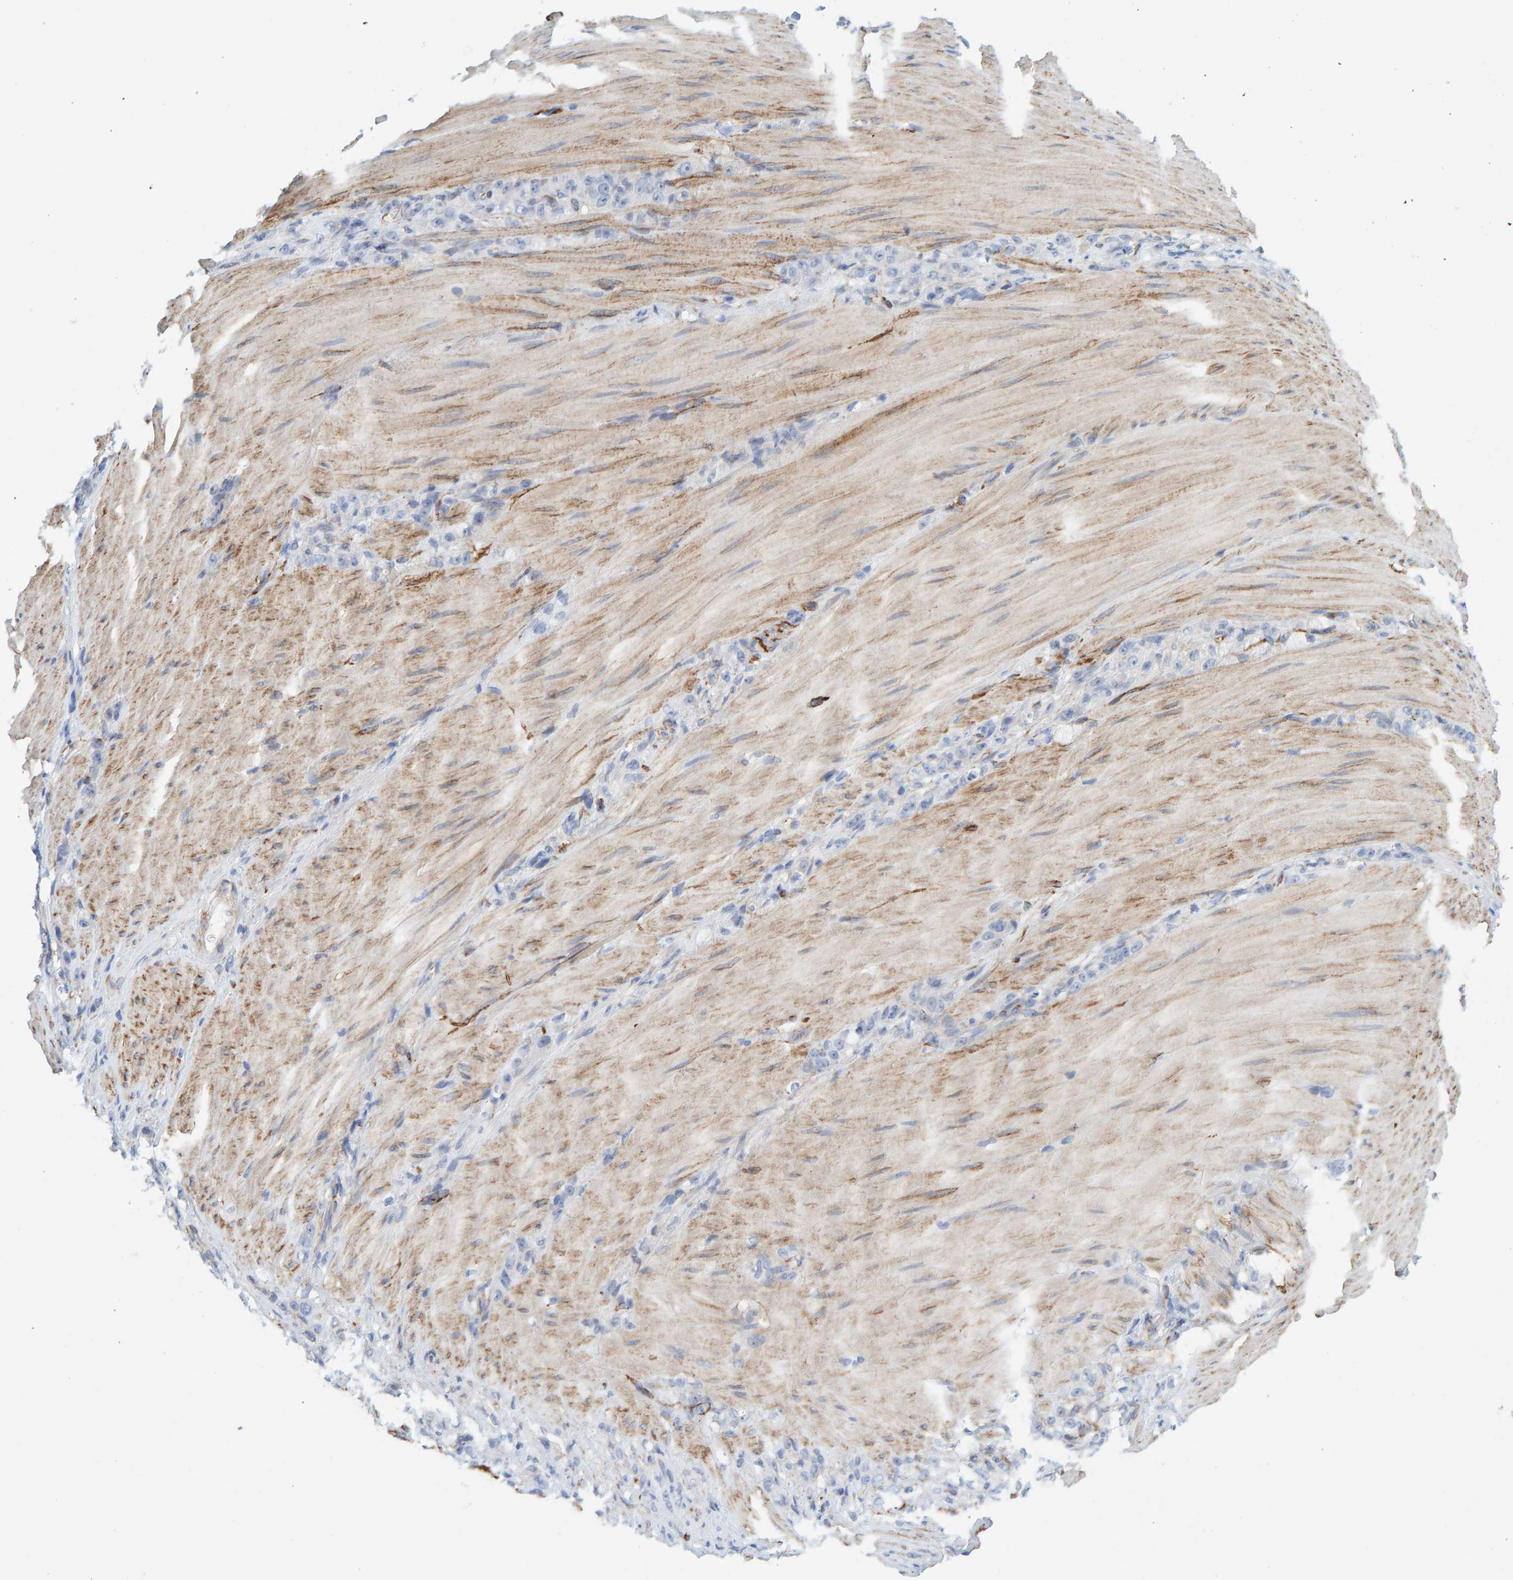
{"staining": {"intensity": "negative", "quantity": "none", "location": "none"}, "tissue": "stomach cancer", "cell_type": "Tumor cells", "image_type": "cancer", "snomed": [{"axis": "morphology", "description": "Normal tissue, NOS"}, {"axis": "morphology", "description": "Adenocarcinoma, NOS"}, {"axis": "topography", "description": "Stomach"}], "caption": "There is no significant positivity in tumor cells of stomach cancer.", "gene": "MAP1B", "patient": {"sex": "male", "age": 82}}